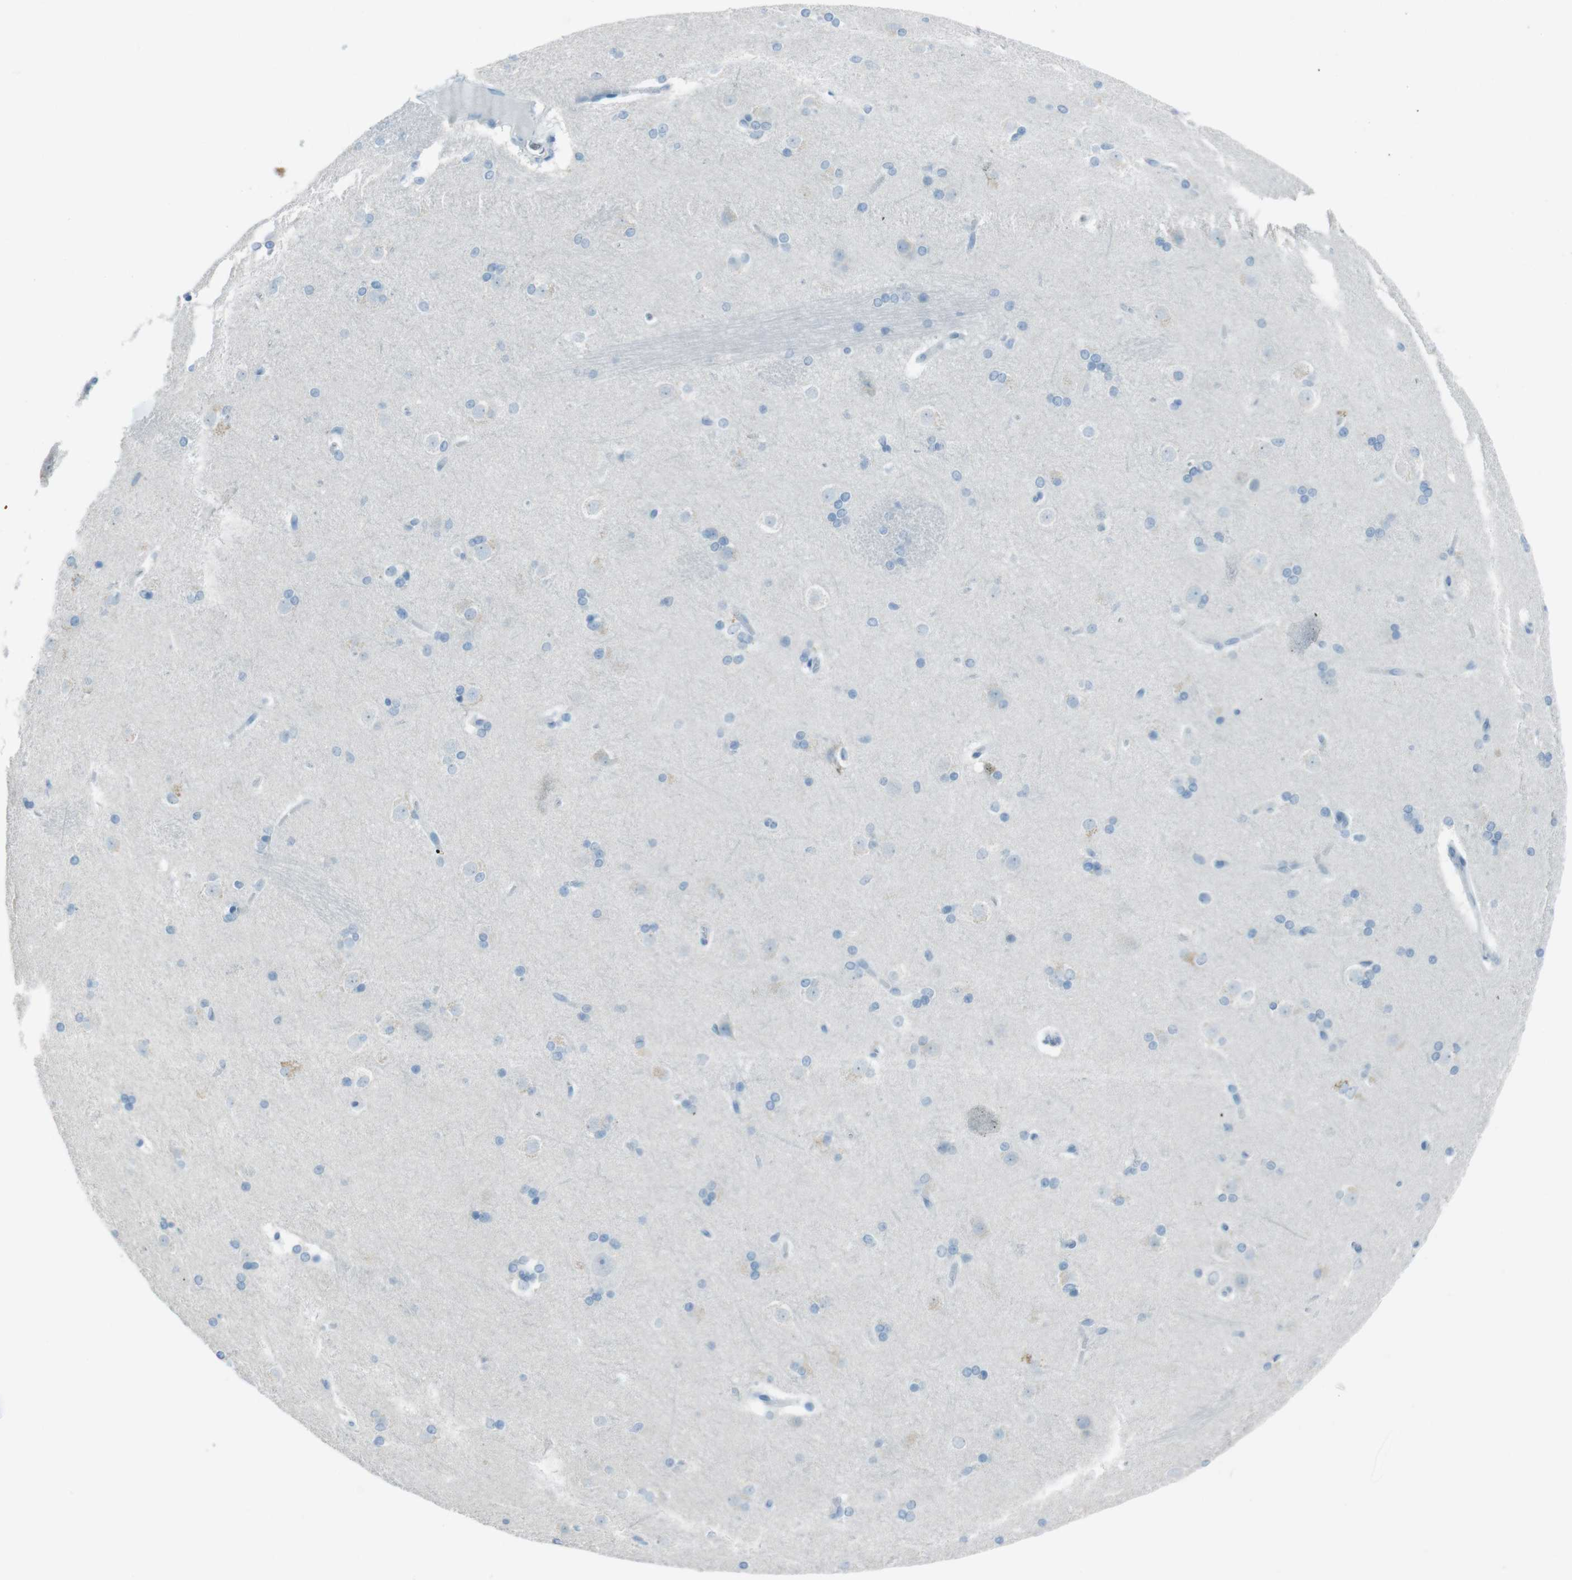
{"staining": {"intensity": "negative", "quantity": "none", "location": "none"}, "tissue": "caudate", "cell_type": "Glial cells", "image_type": "normal", "snomed": [{"axis": "morphology", "description": "Normal tissue, NOS"}, {"axis": "topography", "description": "Lateral ventricle wall"}], "caption": "DAB immunohistochemical staining of benign human caudate reveals no significant positivity in glial cells.", "gene": "TMEM207", "patient": {"sex": "female", "age": 19}}